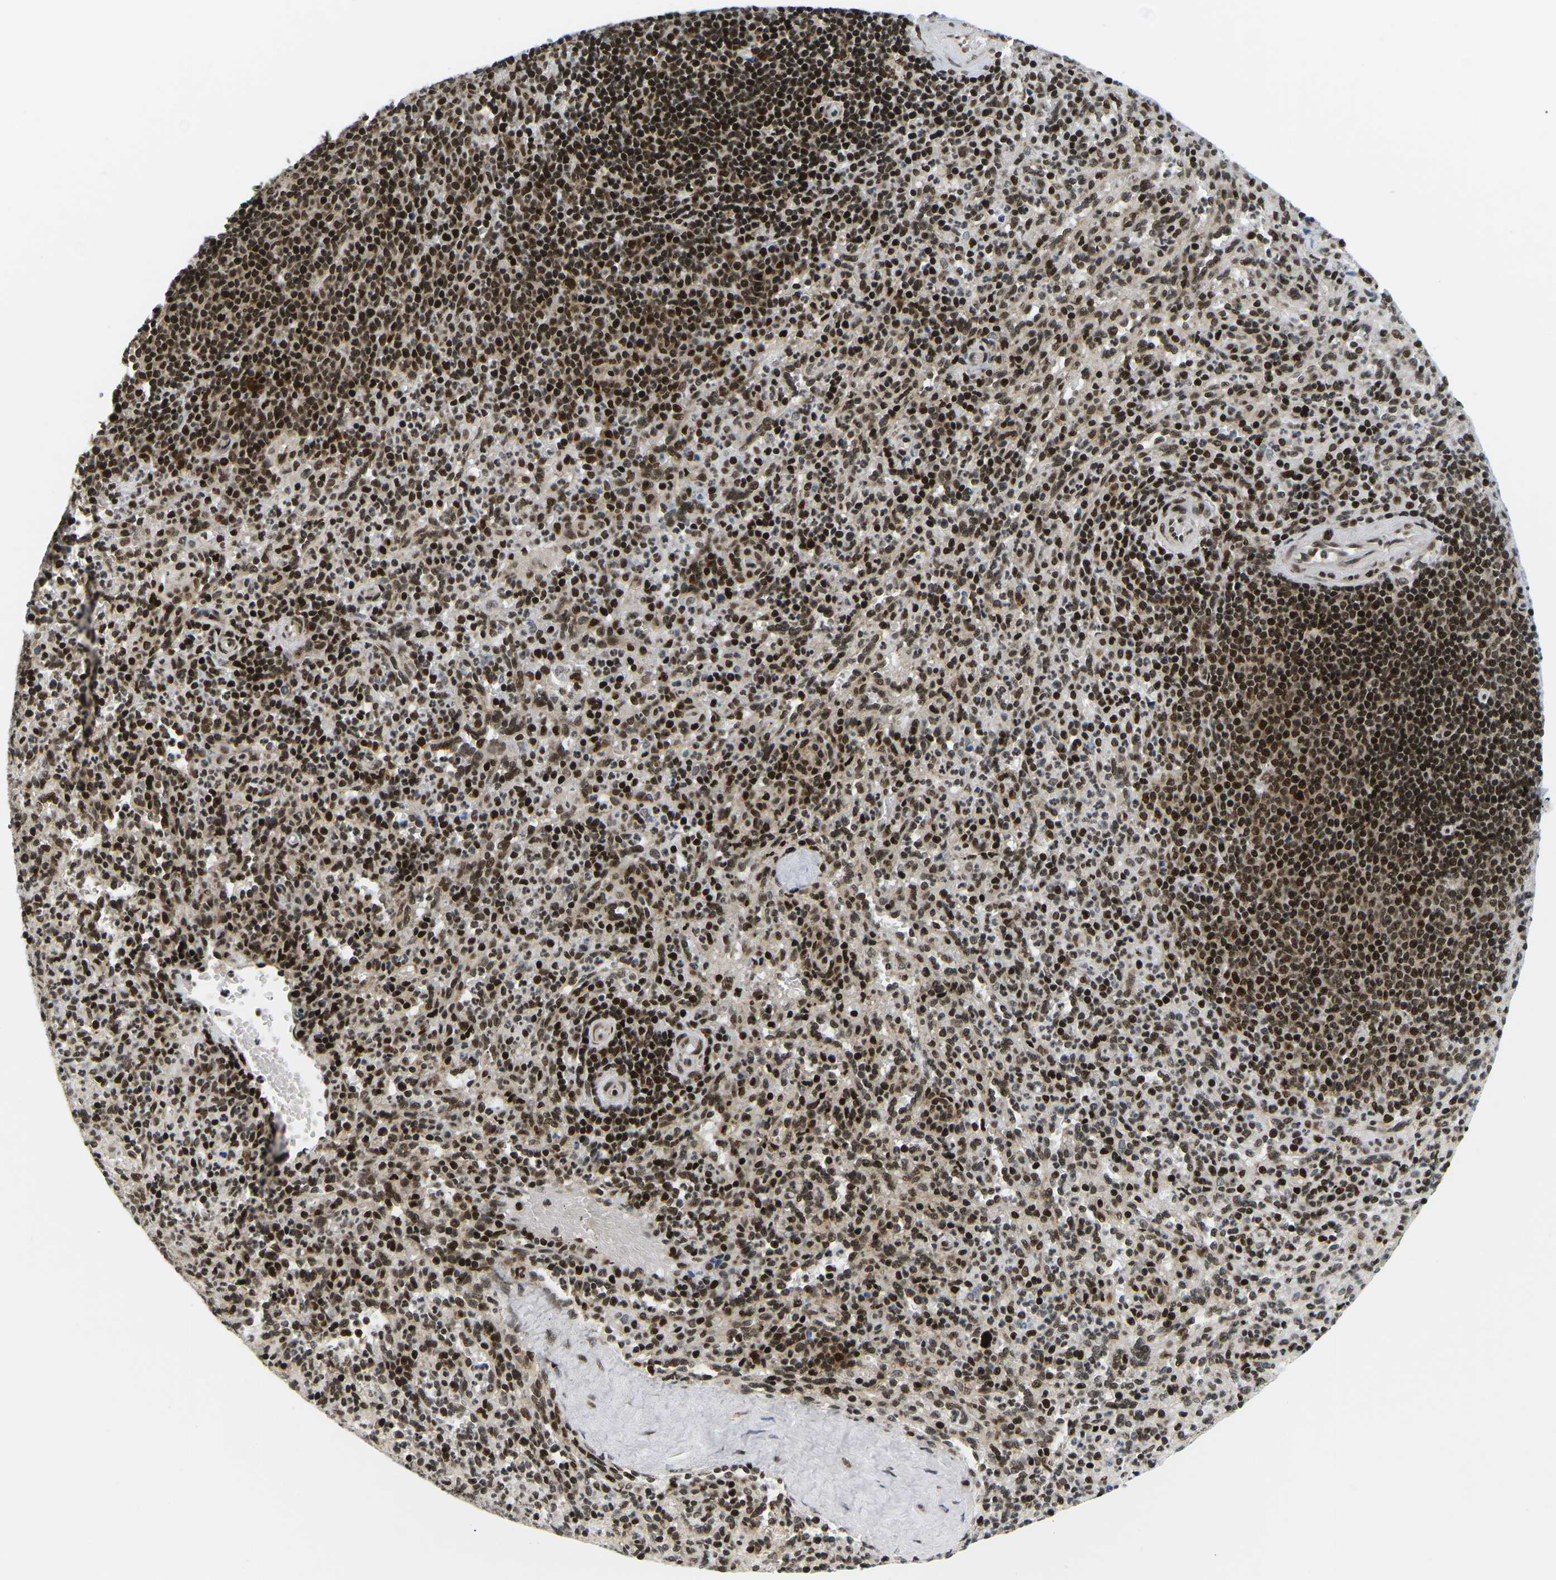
{"staining": {"intensity": "strong", "quantity": ">75%", "location": "nuclear"}, "tissue": "spleen", "cell_type": "Cells in red pulp", "image_type": "normal", "snomed": [{"axis": "morphology", "description": "Normal tissue, NOS"}, {"axis": "topography", "description": "Spleen"}], "caption": "A photomicrograph of human spleen stained for a protein demonstrates strong nuclear brown staining in cells in red pulp. The staining was performed using DAB (3,3'-diaminobenzidine), with brown indicating positive protein expression. Nuclei are stained blue with hematoxylin.", "gene": "CELF1", "patient": {"sex": "male", "age": 36}}